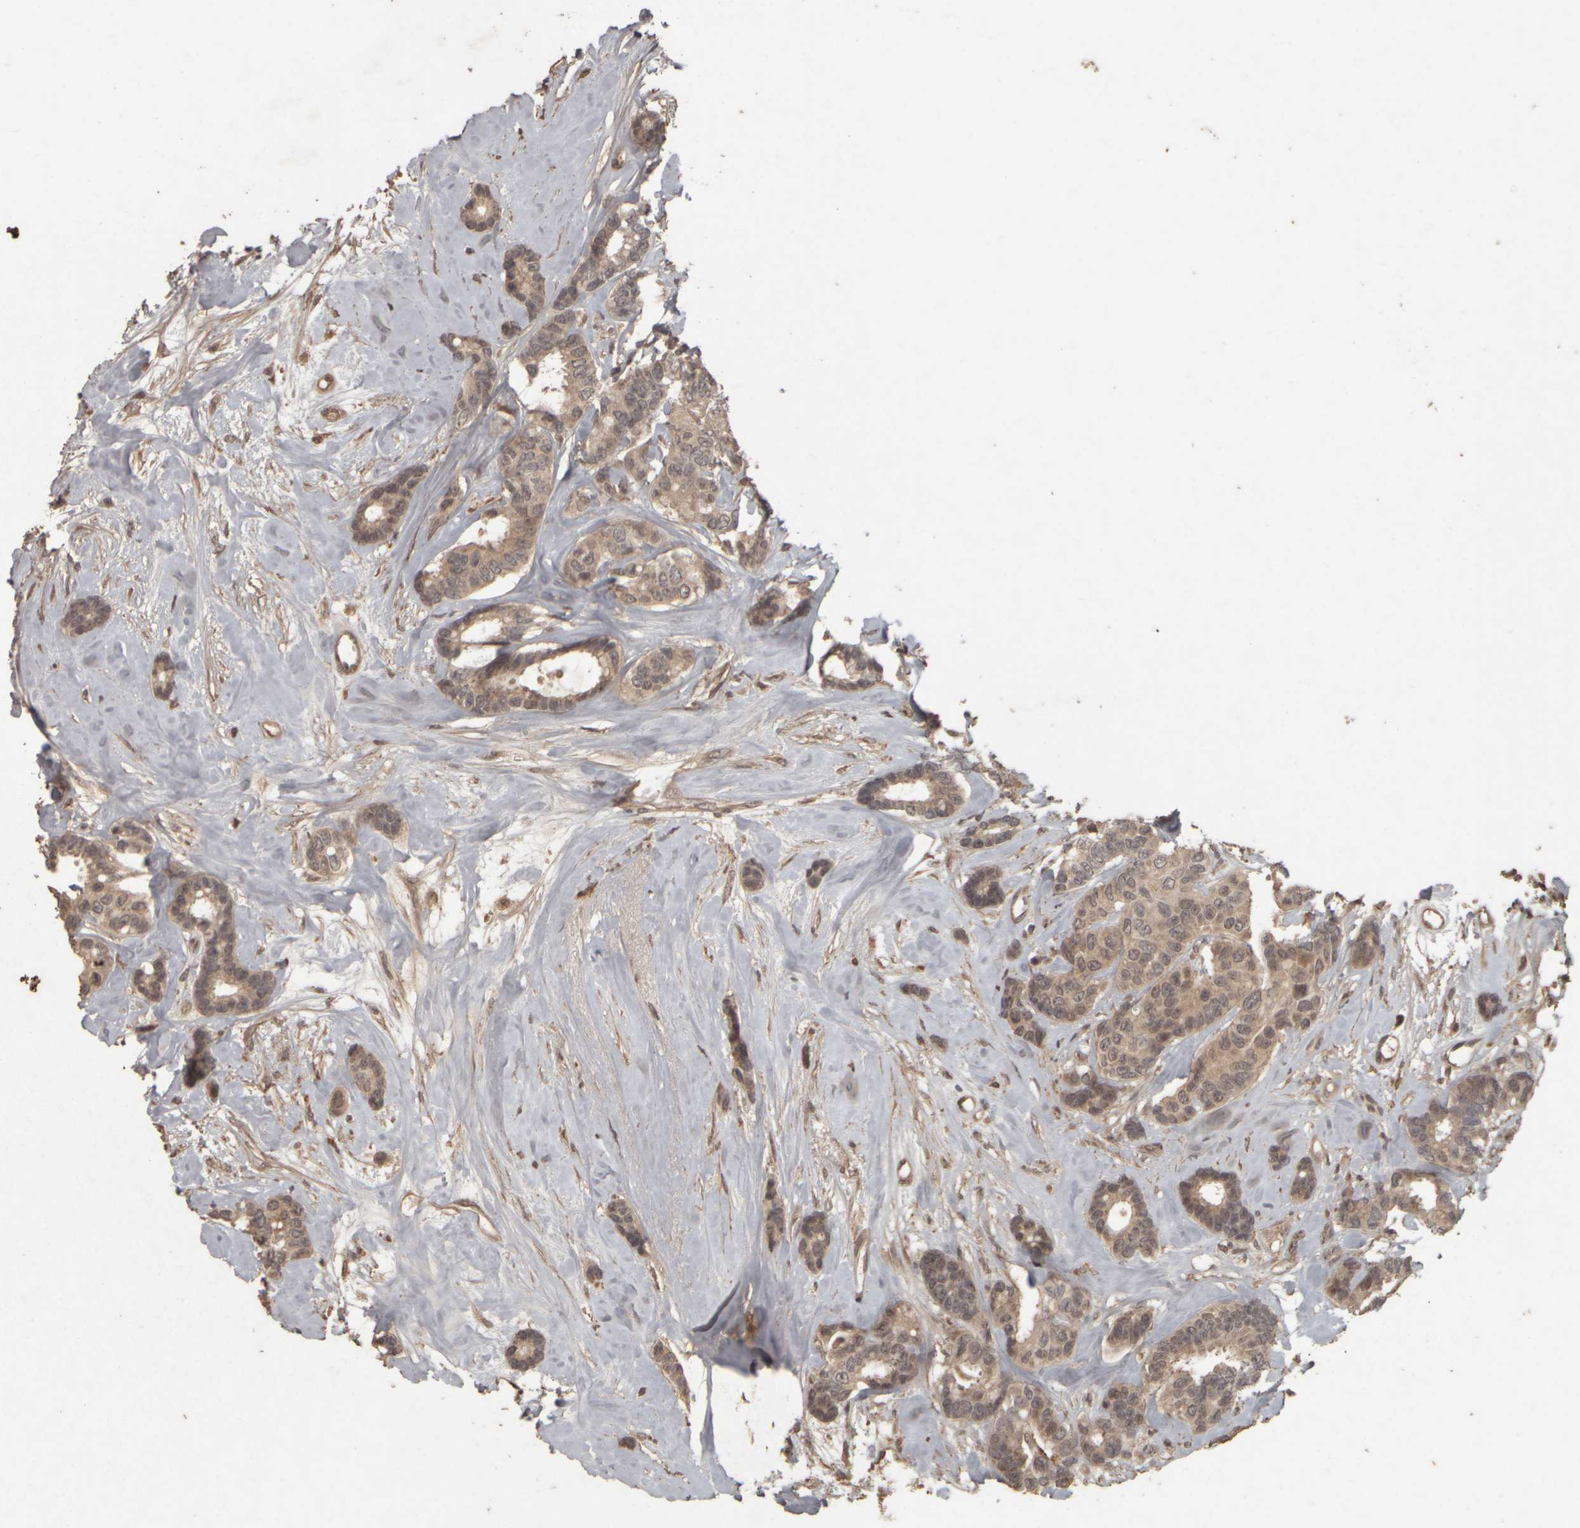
{"staining": {"intensity": "weak", "quantity": ">75%", "location": "cytoplasmic/membranous,nuclear"}, "tissue": "breast cancer", "cell_type": "Tumor cells", "image_type": "cancer", "snomed": [{"axis": "morphology", "description": "Duct carcinoma"}, {"axis": "topography", "description": "Breast"}], "caption": "Immunohistochemical staining of human infiltrating ductal carcinoma (breast) shows weak cytoplasmic/membranous and nuclear protein staining in about >75% of tumor cells.", "gene": "ACO1", "patient": {"sex": "female", "age": 87}}